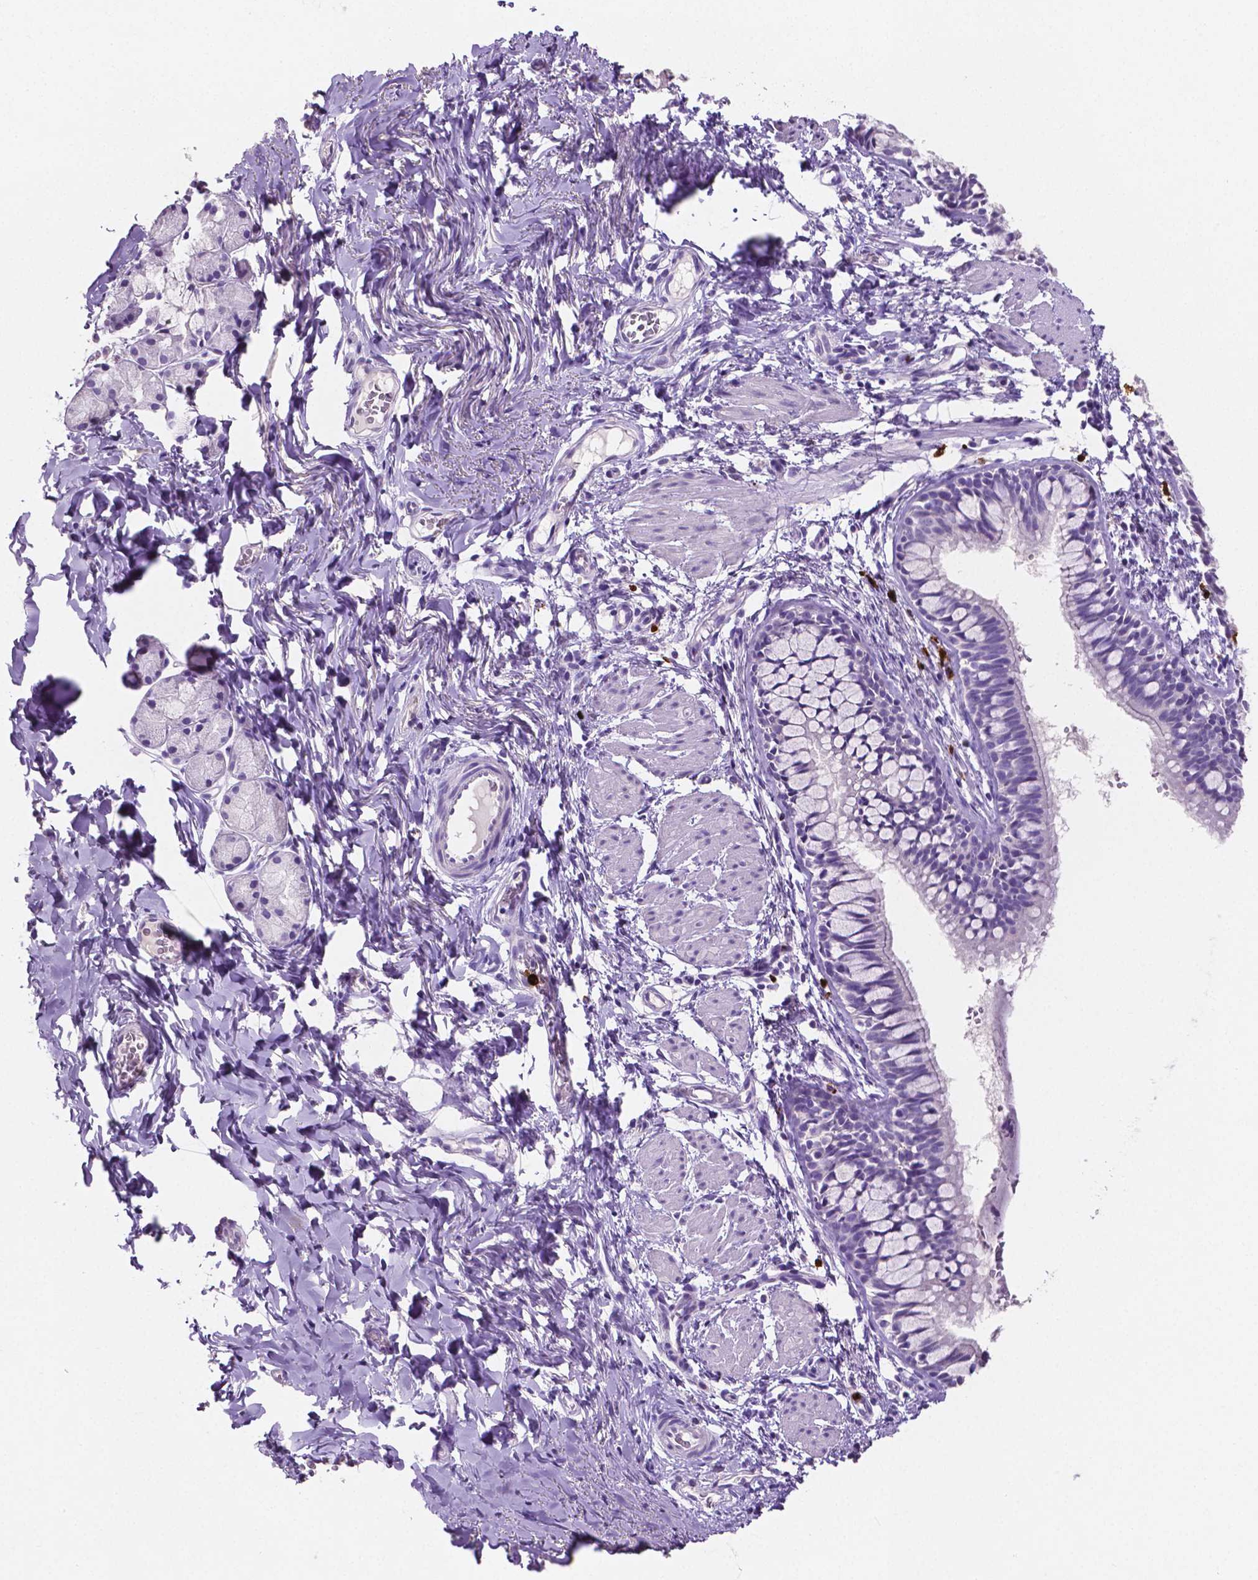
{"staining": {"intensity": "negative", "quantity": "none", "location": "none"}, "tissue": "bronchus", "cell_type": "Respiratory epithelial cells", "image_type": "normal", "snomed": [{"axis": "morphology", "description": "Normal tissue, NOS"}, {"axis": "topography", "description": "Bronchus"}], "caption": "IHC histopathology image of unremarkable bronchus: human bronchus stained with DAB (3,3'-diaminobenzidine) shows no significant protein expression in respiratory epithelial cells.", "gene": "MMP9", "patient": {"sex": "male", "age": 1}}